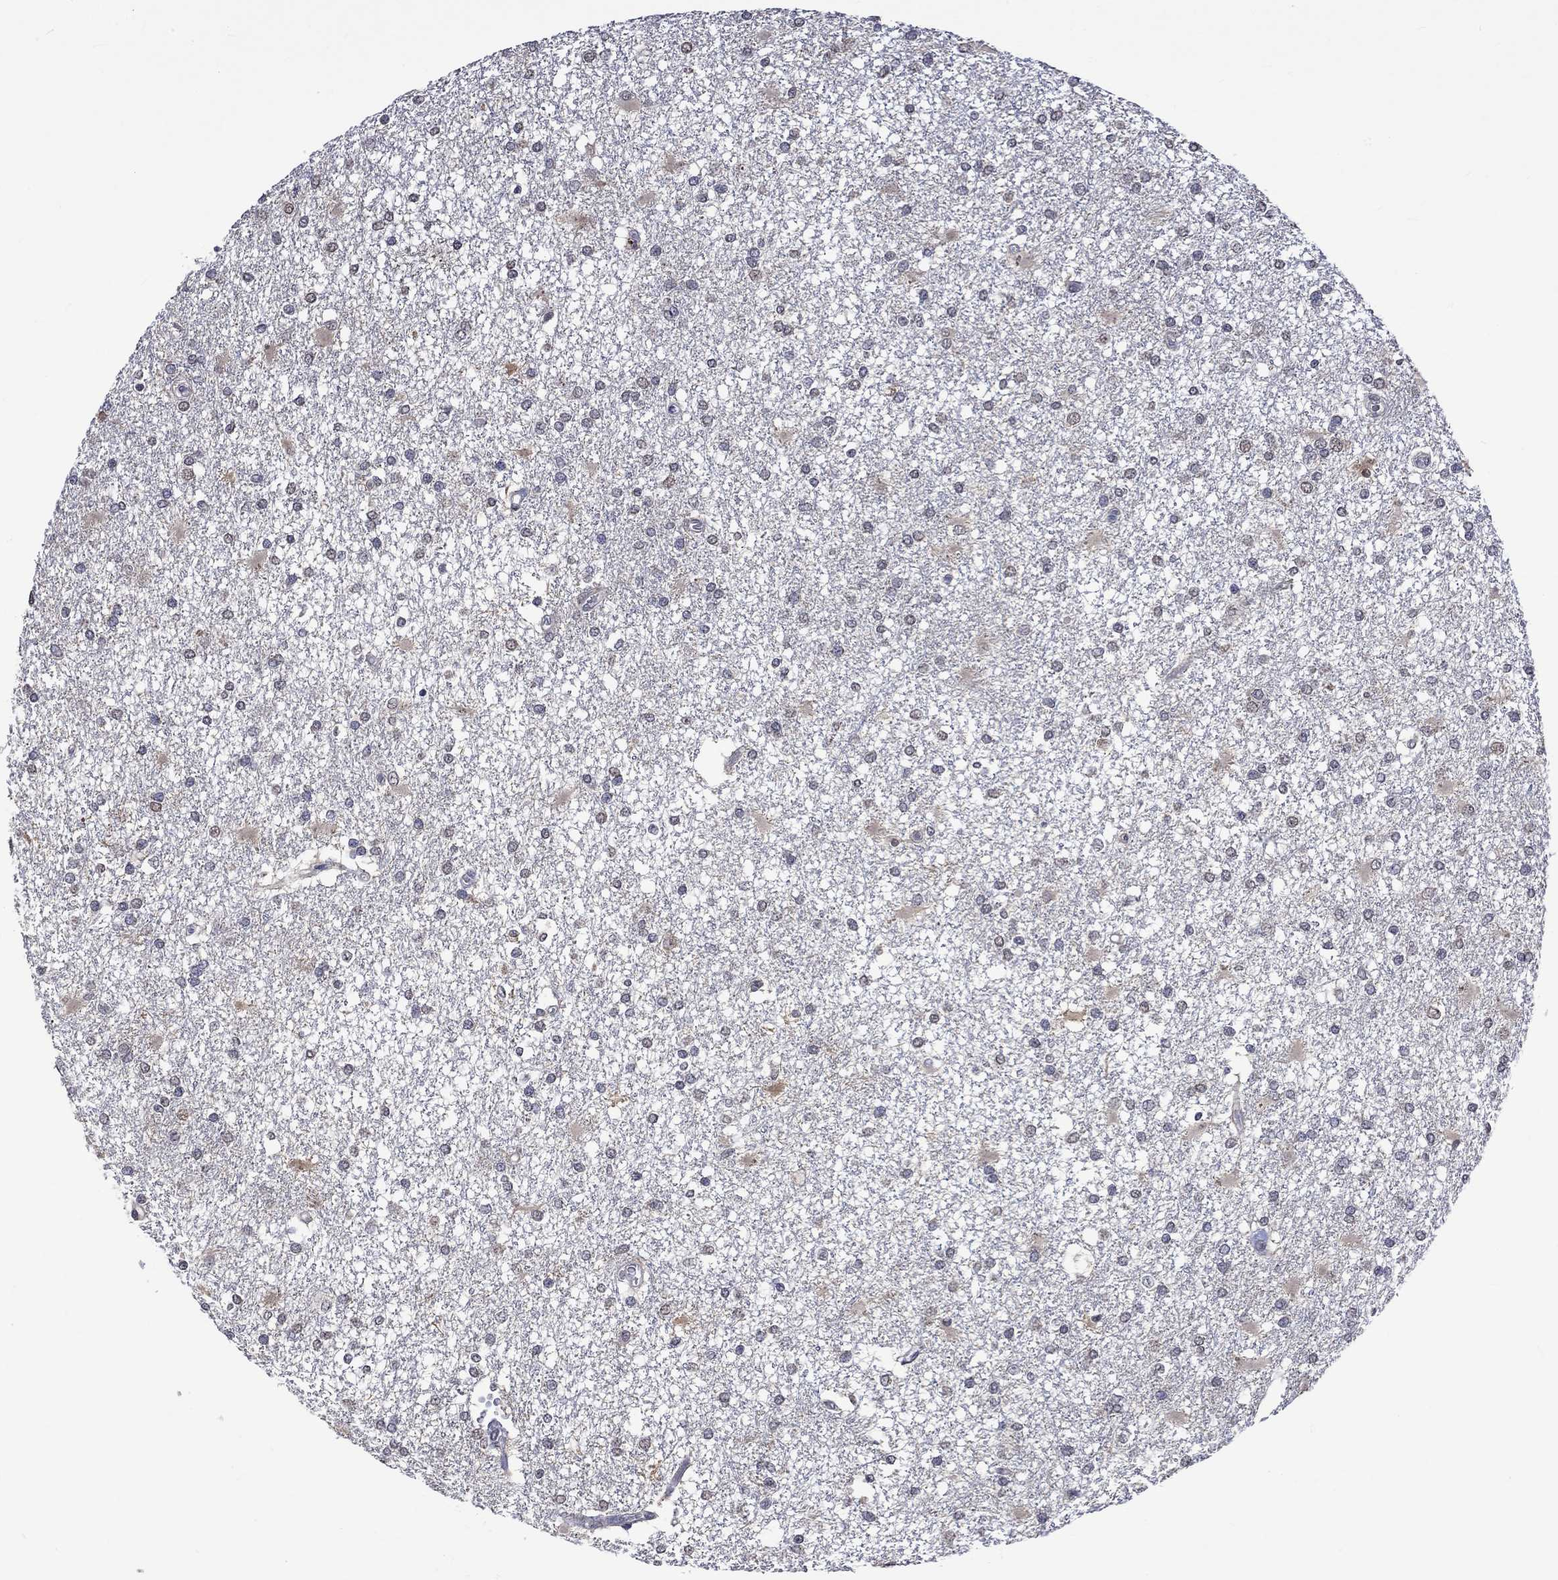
{"staining": {"intensity": "negative", "quantity": "none", "location": "none"}, "tissue": "glioma", "cell_type": "Tumor cells", "image_type": "cancer", "snomed": [{"axis": "morphology", "description": "Glioma, malignant, High grade"}, {"axis": "topography", "description": "Cerebral cortex"}], "caption": "The IHC micrograph has no significant expression in tumor cells of glioma tissue. Brightfield microscopy of IHC stained with DAB (3,3'-diaminobenzidine) (brown) and hematoxylin (blue), captured at high magnification.", "gene": "DDX3Y", "patient": {"sex": "male", "age": 79}}